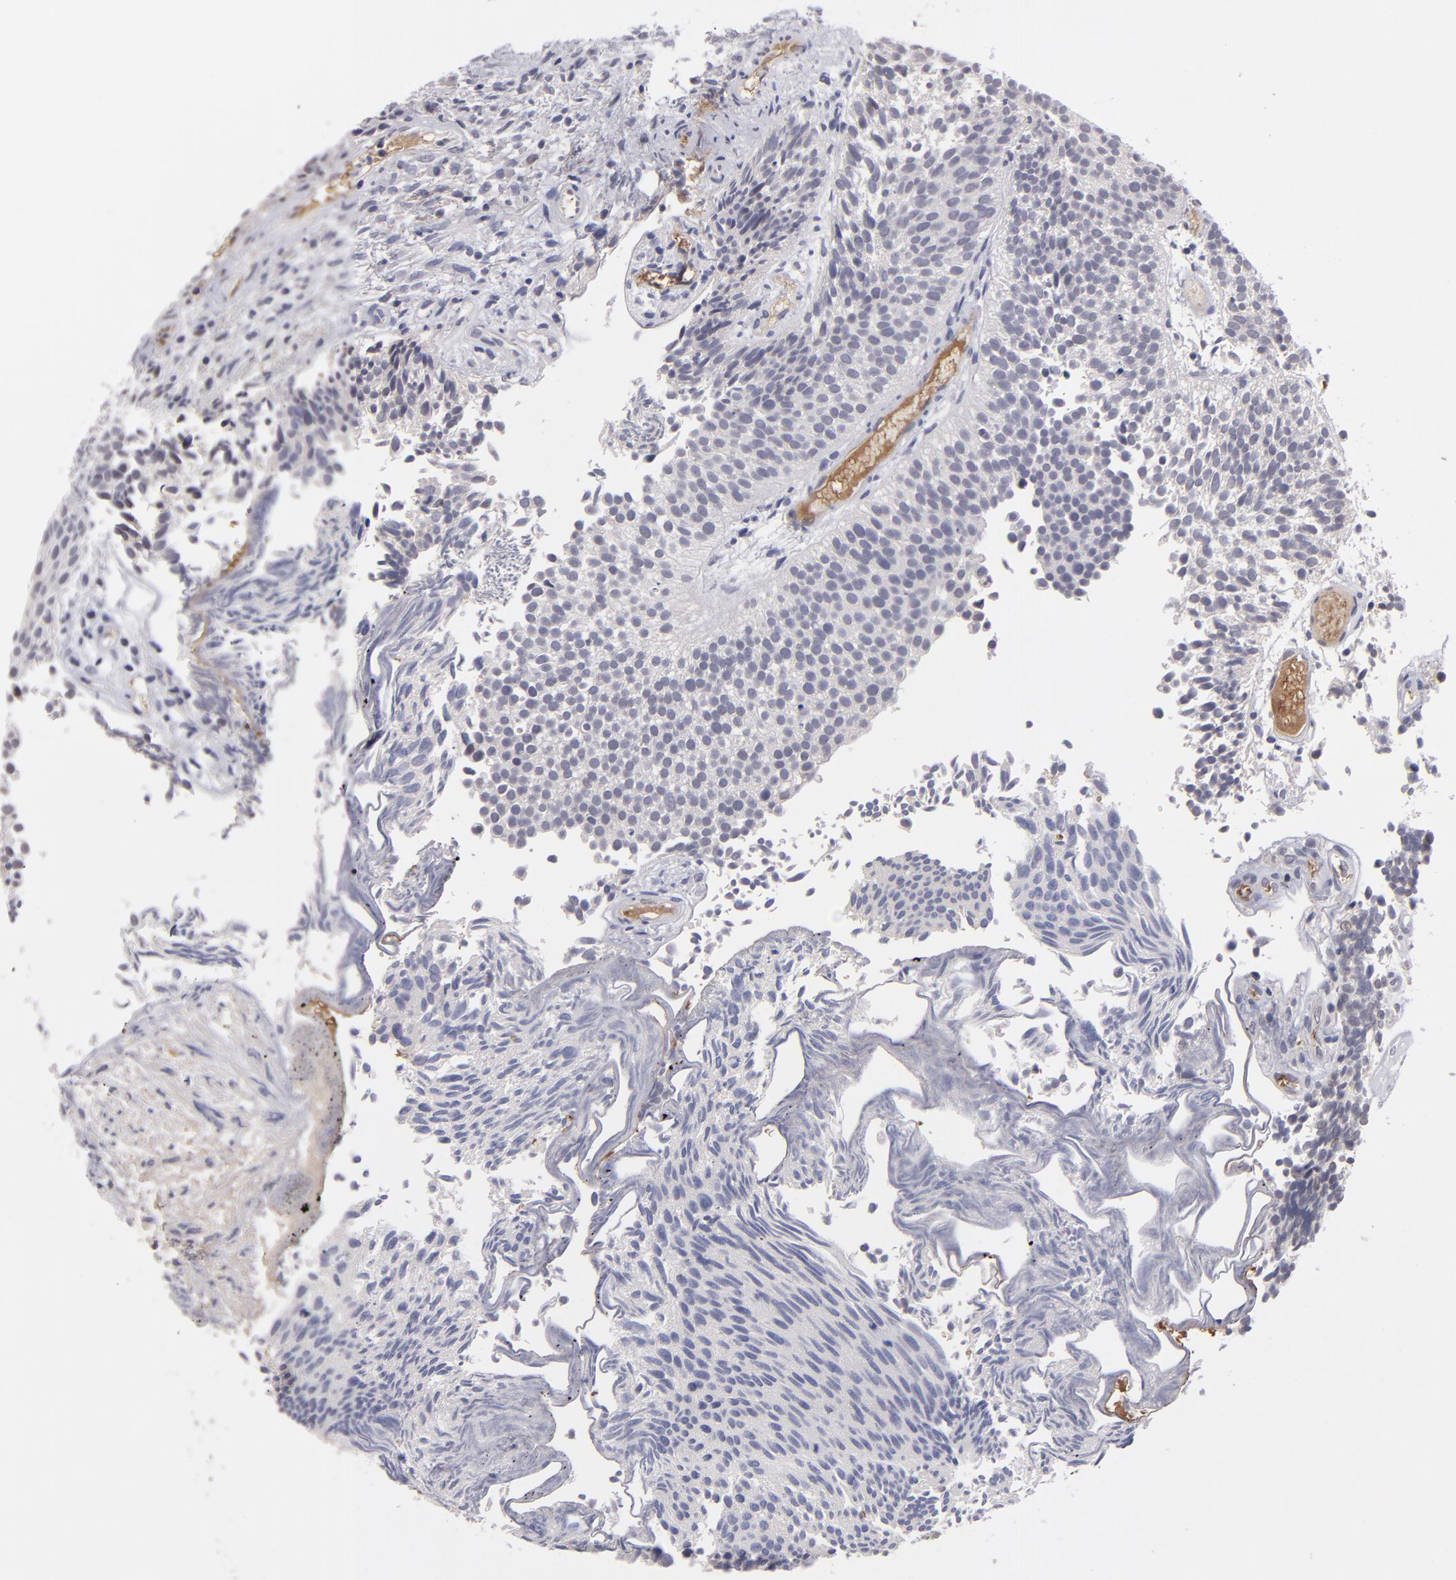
{"staining": {"intensity": "negative", "quantity": "none", "location": "none"}, "tissue": "urothelial cancer", "cell_type": "Tumor cells", "image_type": "cancer", "snomed": [{"axis": "morphology", "description": "Urothelial carcinoma, Low grade"}, {"axis": "topography", "description": "Urinary bladder"}], "caption": "Protein analysis of low-grade urothelial carcinoma exhibits no significant positivity in tumor cells.", "gene": "ITIH4", "patient": {"sex": "male", "age": 84}}